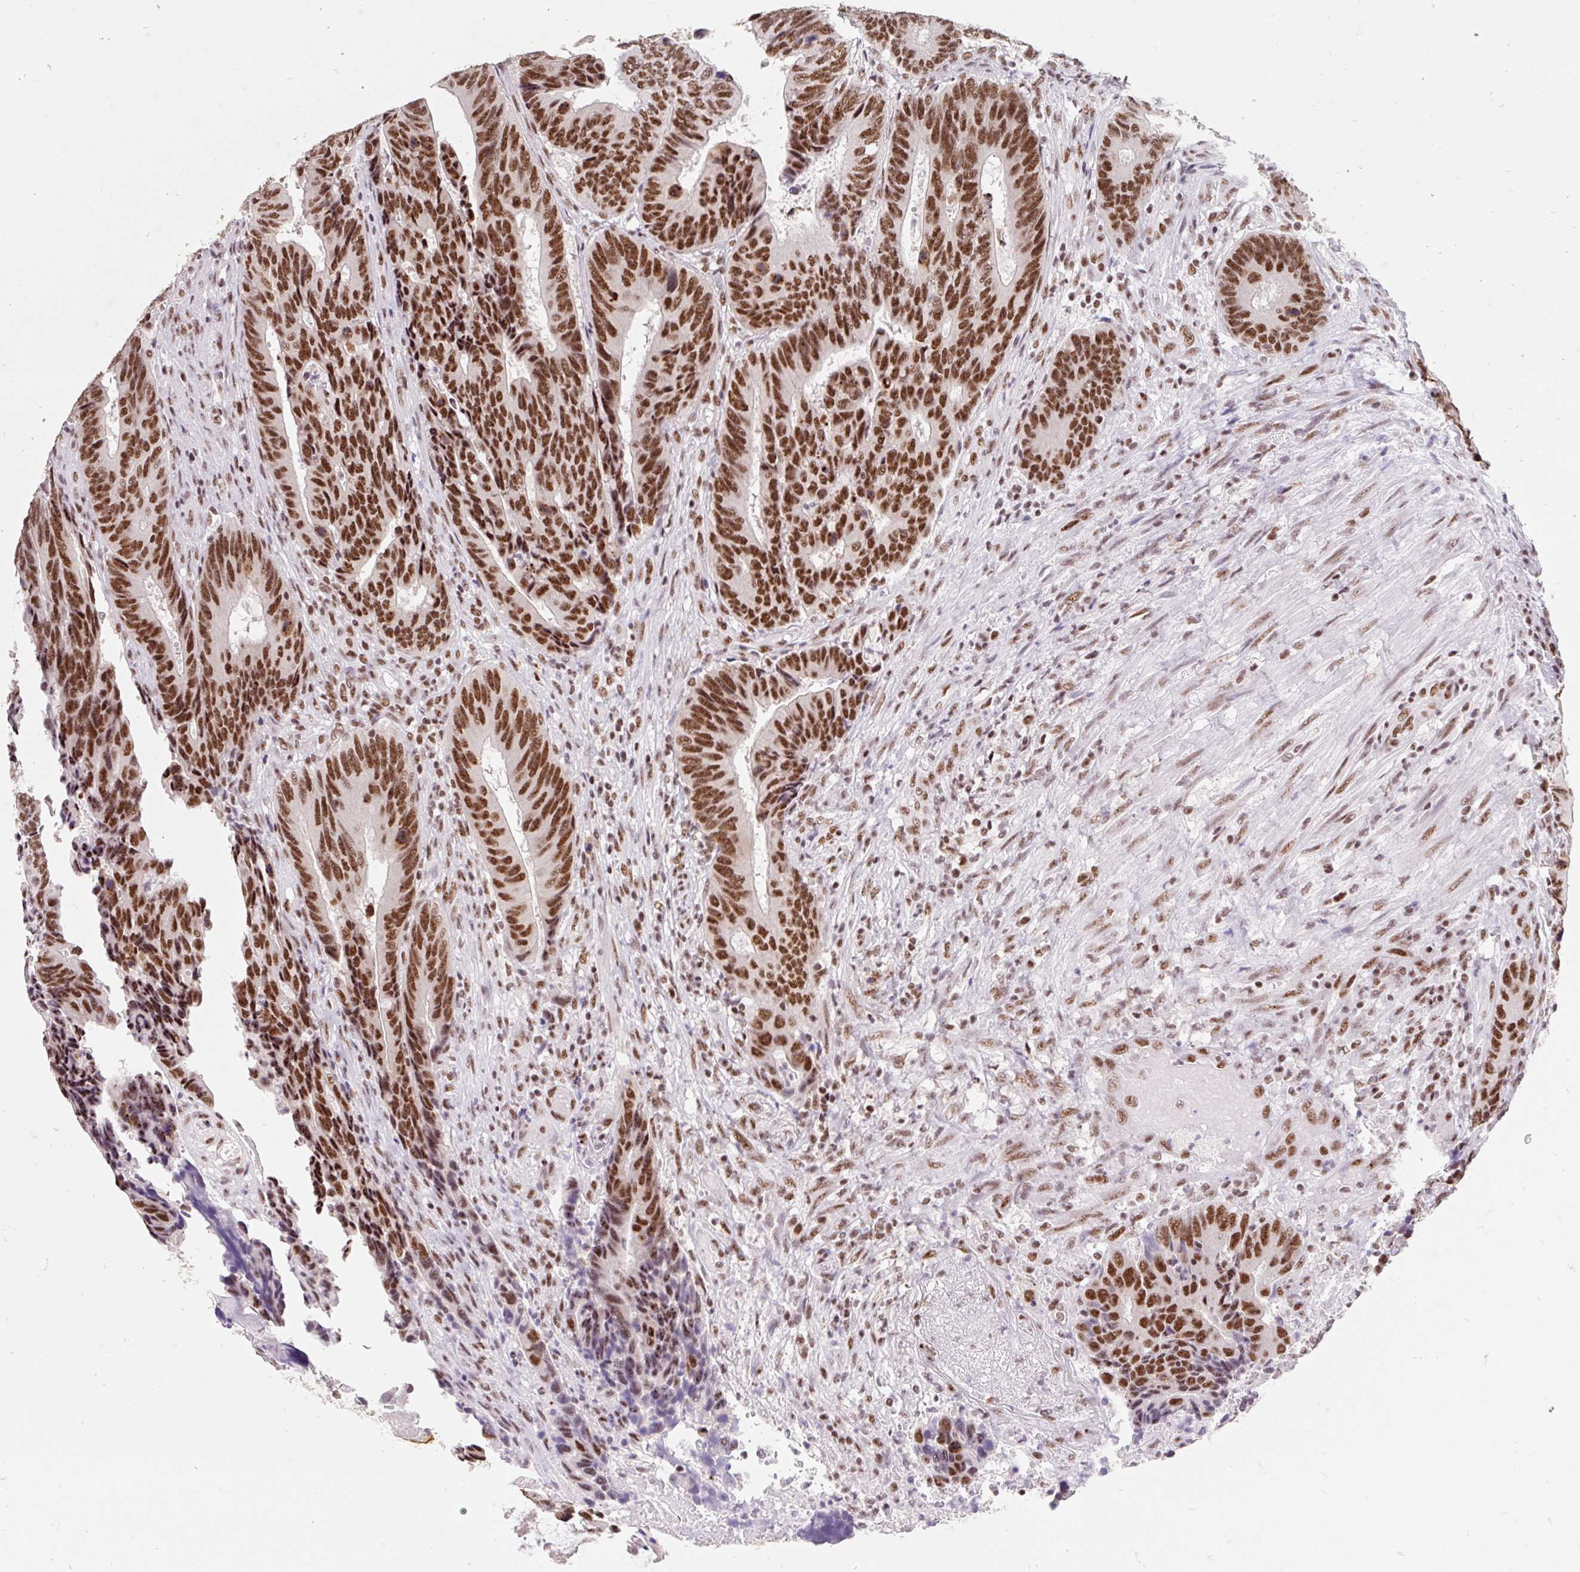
{"staining": {"intensity": "strong", "quantity": ">75%", "location": "nuclear"}, "tissue": "colorectal cancer", "cell_type": "Tumor cells", "image_type": "cancer", "snomed": [{"axis": "morphology", "description": "Adenocarcinoma, NOS"}, {"axis": "topography", "description": "Colon"}], "caption": "Approximately >75% of tumor cells in adenocarcinoma (colorectal) demonstrate strong nuclear protein expression as visualized by brown immunohistochemical staining.", "gene": "SRSF10", "patient": {"sex": "male", "age": 87}}